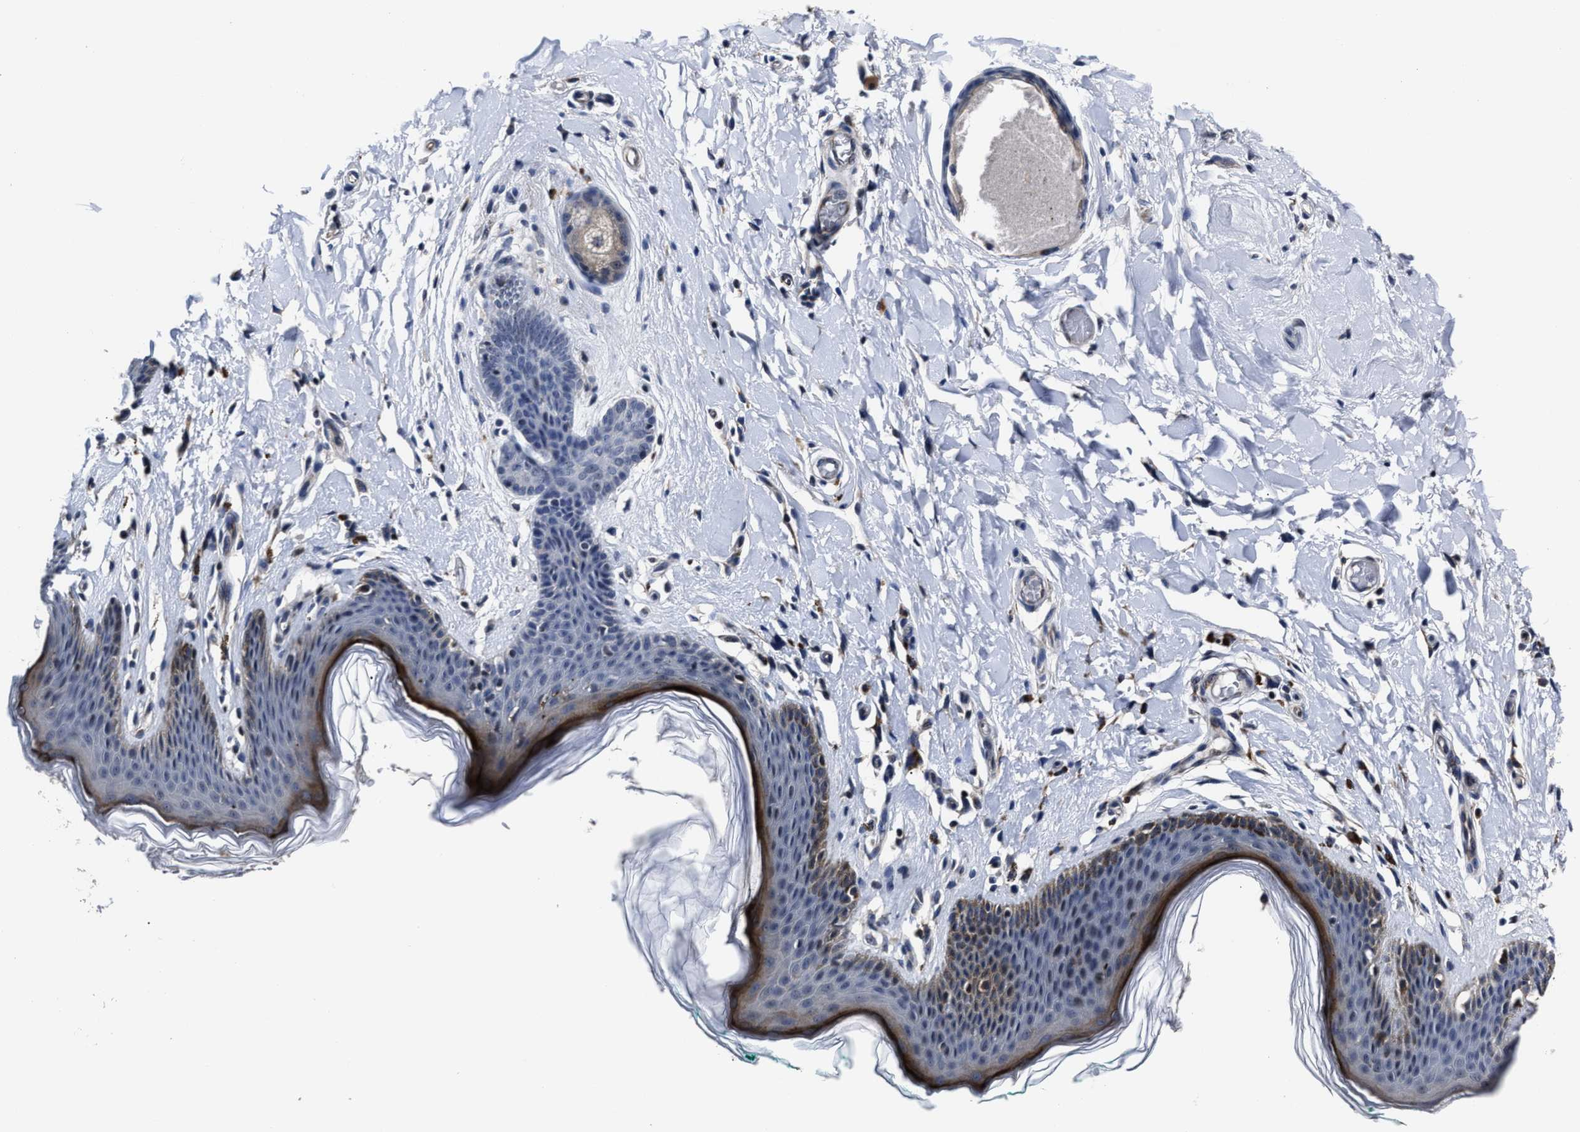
{"staining": {"intensity": "strong", "quantity": "<25%", "location": "cytoplasmic/membranous"}, "tissue": "skin", "cell_type": "Epidermal cells", "image_type": "normal", "snomed": [{"axis": "morphology", "description": "Normal tissue, NOS"}, {"axis": "topography", "description": "Vulva"}], "caption": "The image reveals staining of normal skin, revealing strong cytoplasmic/membranous protein staining (brown color) within epidermal cells.", "gene": "RSBN1L", "patient": {"sex": "female", "age": 66}}